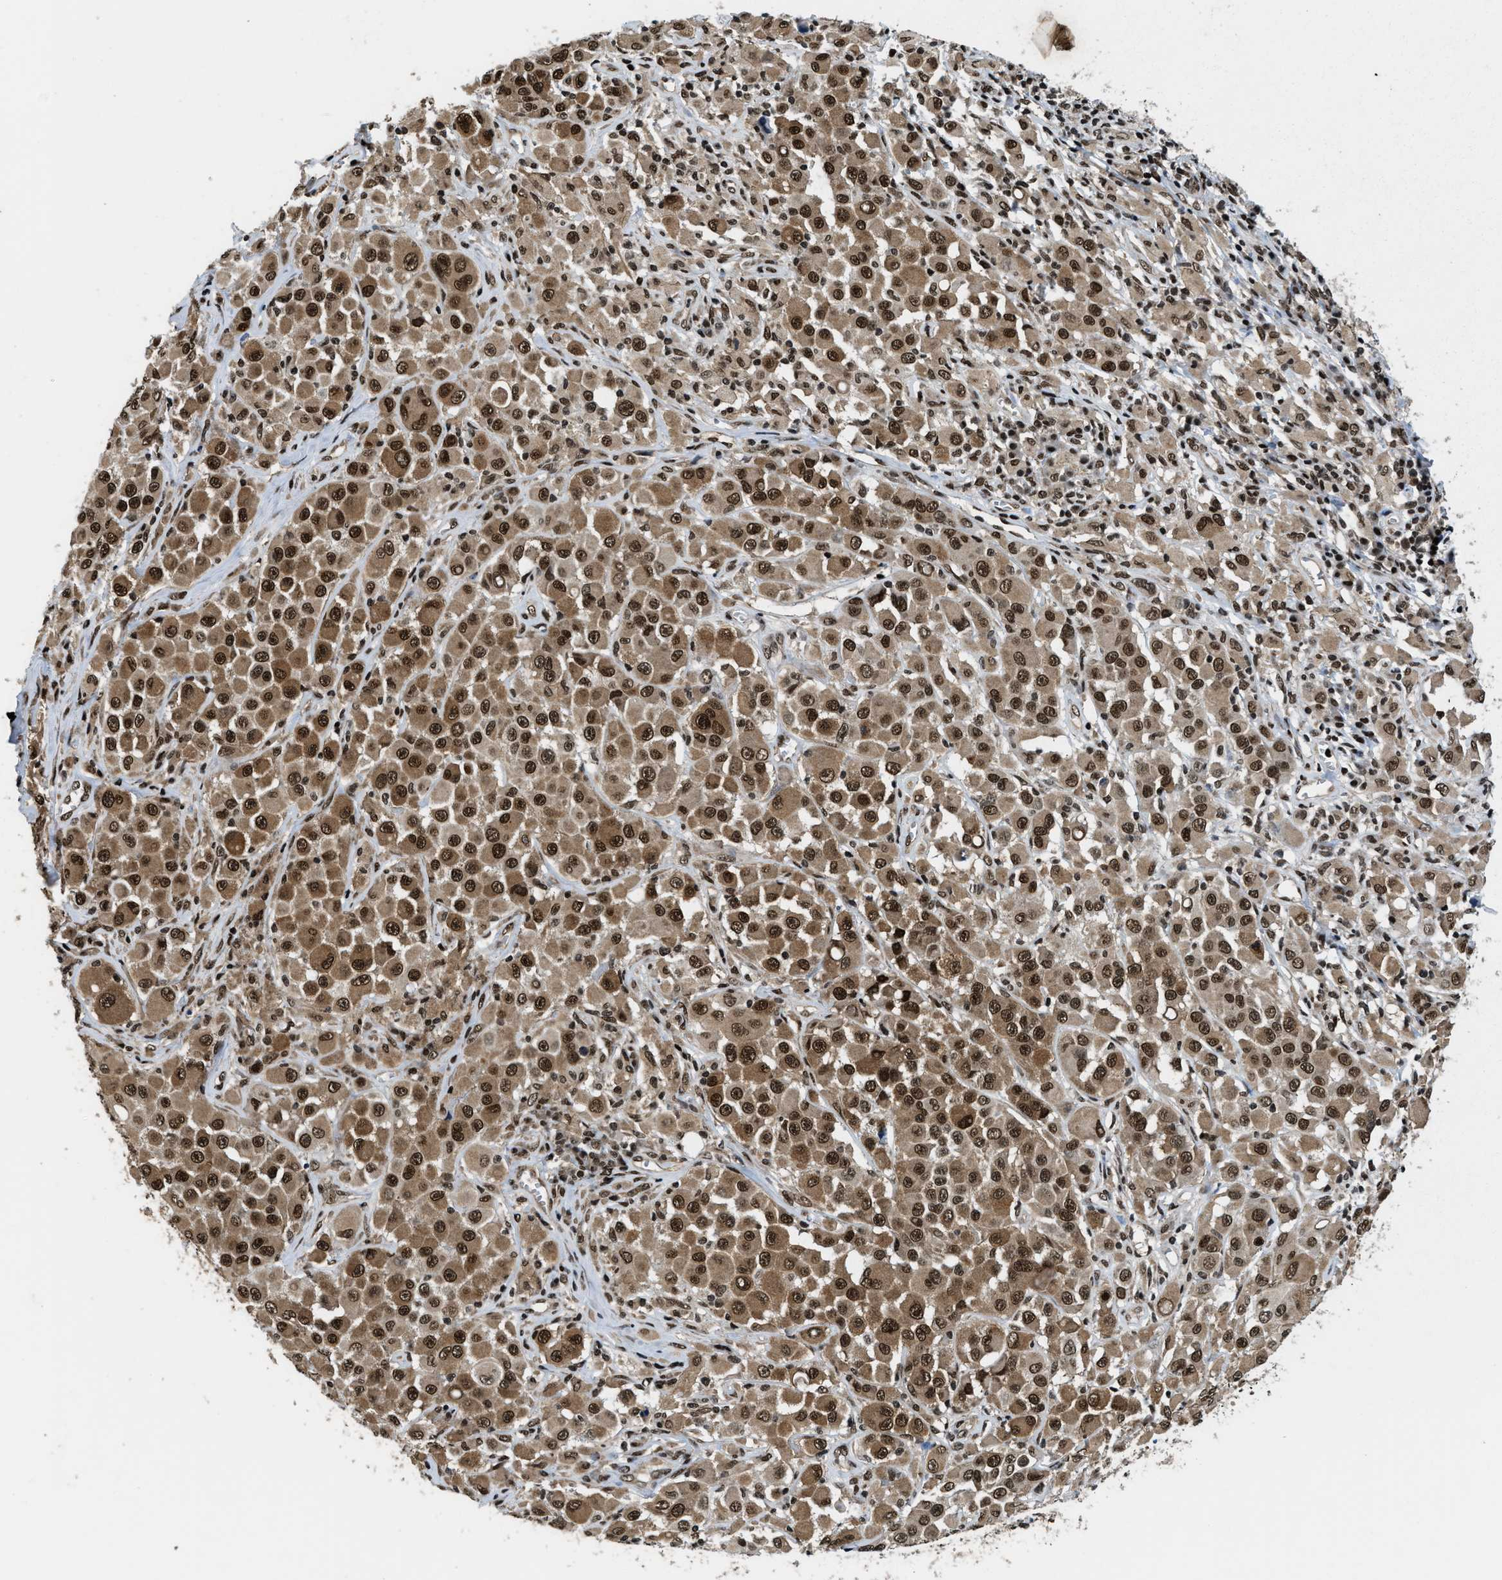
{"staining": {"intensity": "strong", "quantity": ">75%", "location": "cytoplasmic/membranous,nuclear"}, "tissue": "melanoma", "cell_type": "Tumor cells", "image_type": "cancer", "snomed": [{"axis": "morphology", "description": "Malignant melanoma, NOS"}, {"axis": "topography", "description": "Skin"}], "caption": "Protein expression analysis of melanoma shows strong cytoplasmic/membranous and nuclear positivity in approximately >75% of tumor cells.", "gene": "SAFB", "patient": {"sex": "male", "age": 84}}